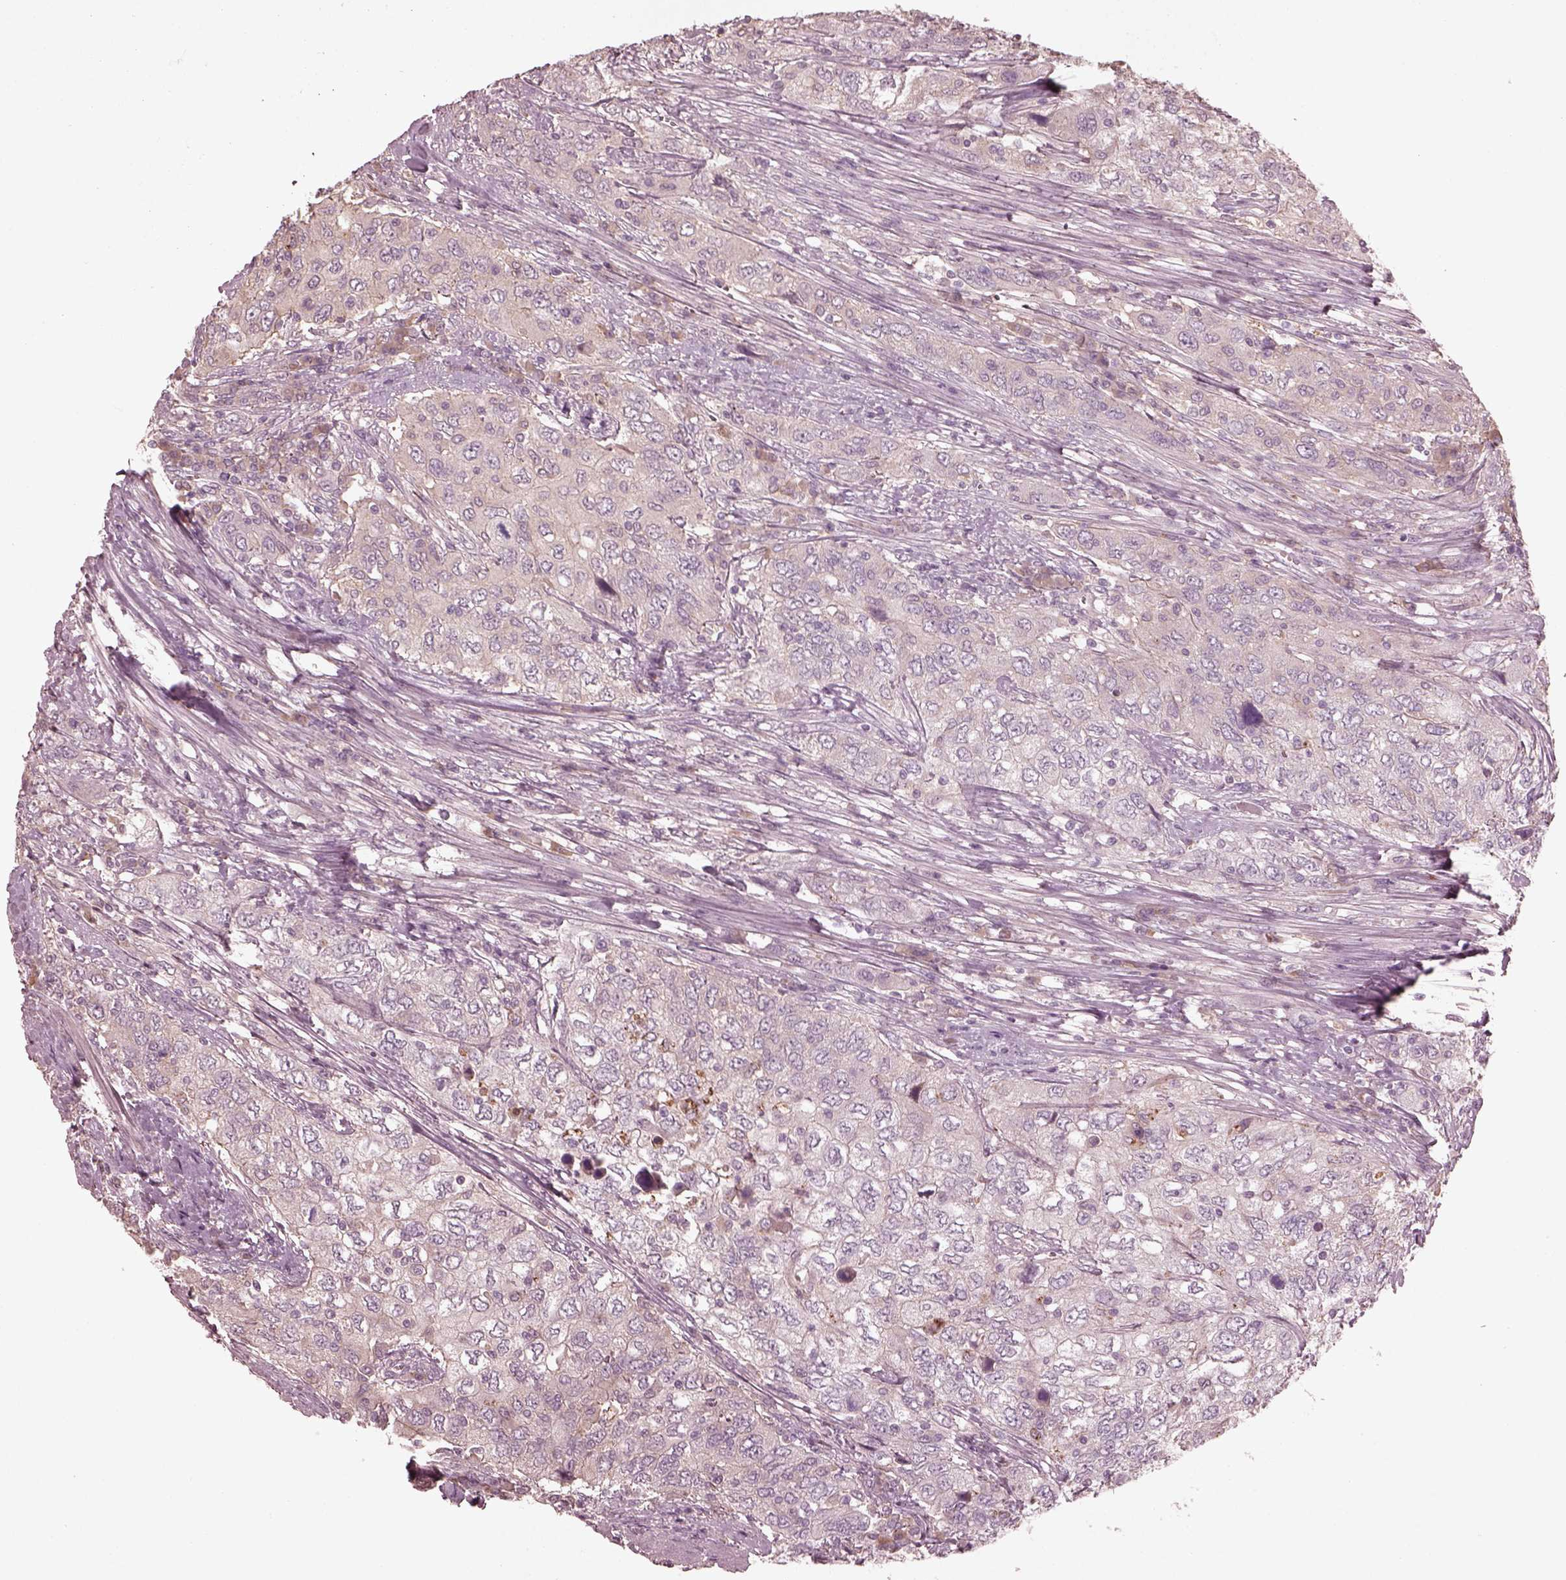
{"staining": {"intensity": "negative", "quantity": "none", "location": "none"}, "tissue": "urothelial cancer", "cell_type": "Tumor cells", "image_type": "cancer", "snomed": [{"axis": "morphology", "description": "Urothelial carcinoma, High grade"}, {"axis": "topography", "description": "Urinary bladder"}], "caption": "Immunohistochemistry (IHC) micrograph of neoplastic tissue: urothelial cancer stained with DAB reveals no significant protein positivity in tumor cells.", "gene": "VWA5B1", "patient": {"sex": "male", "age": 76}}